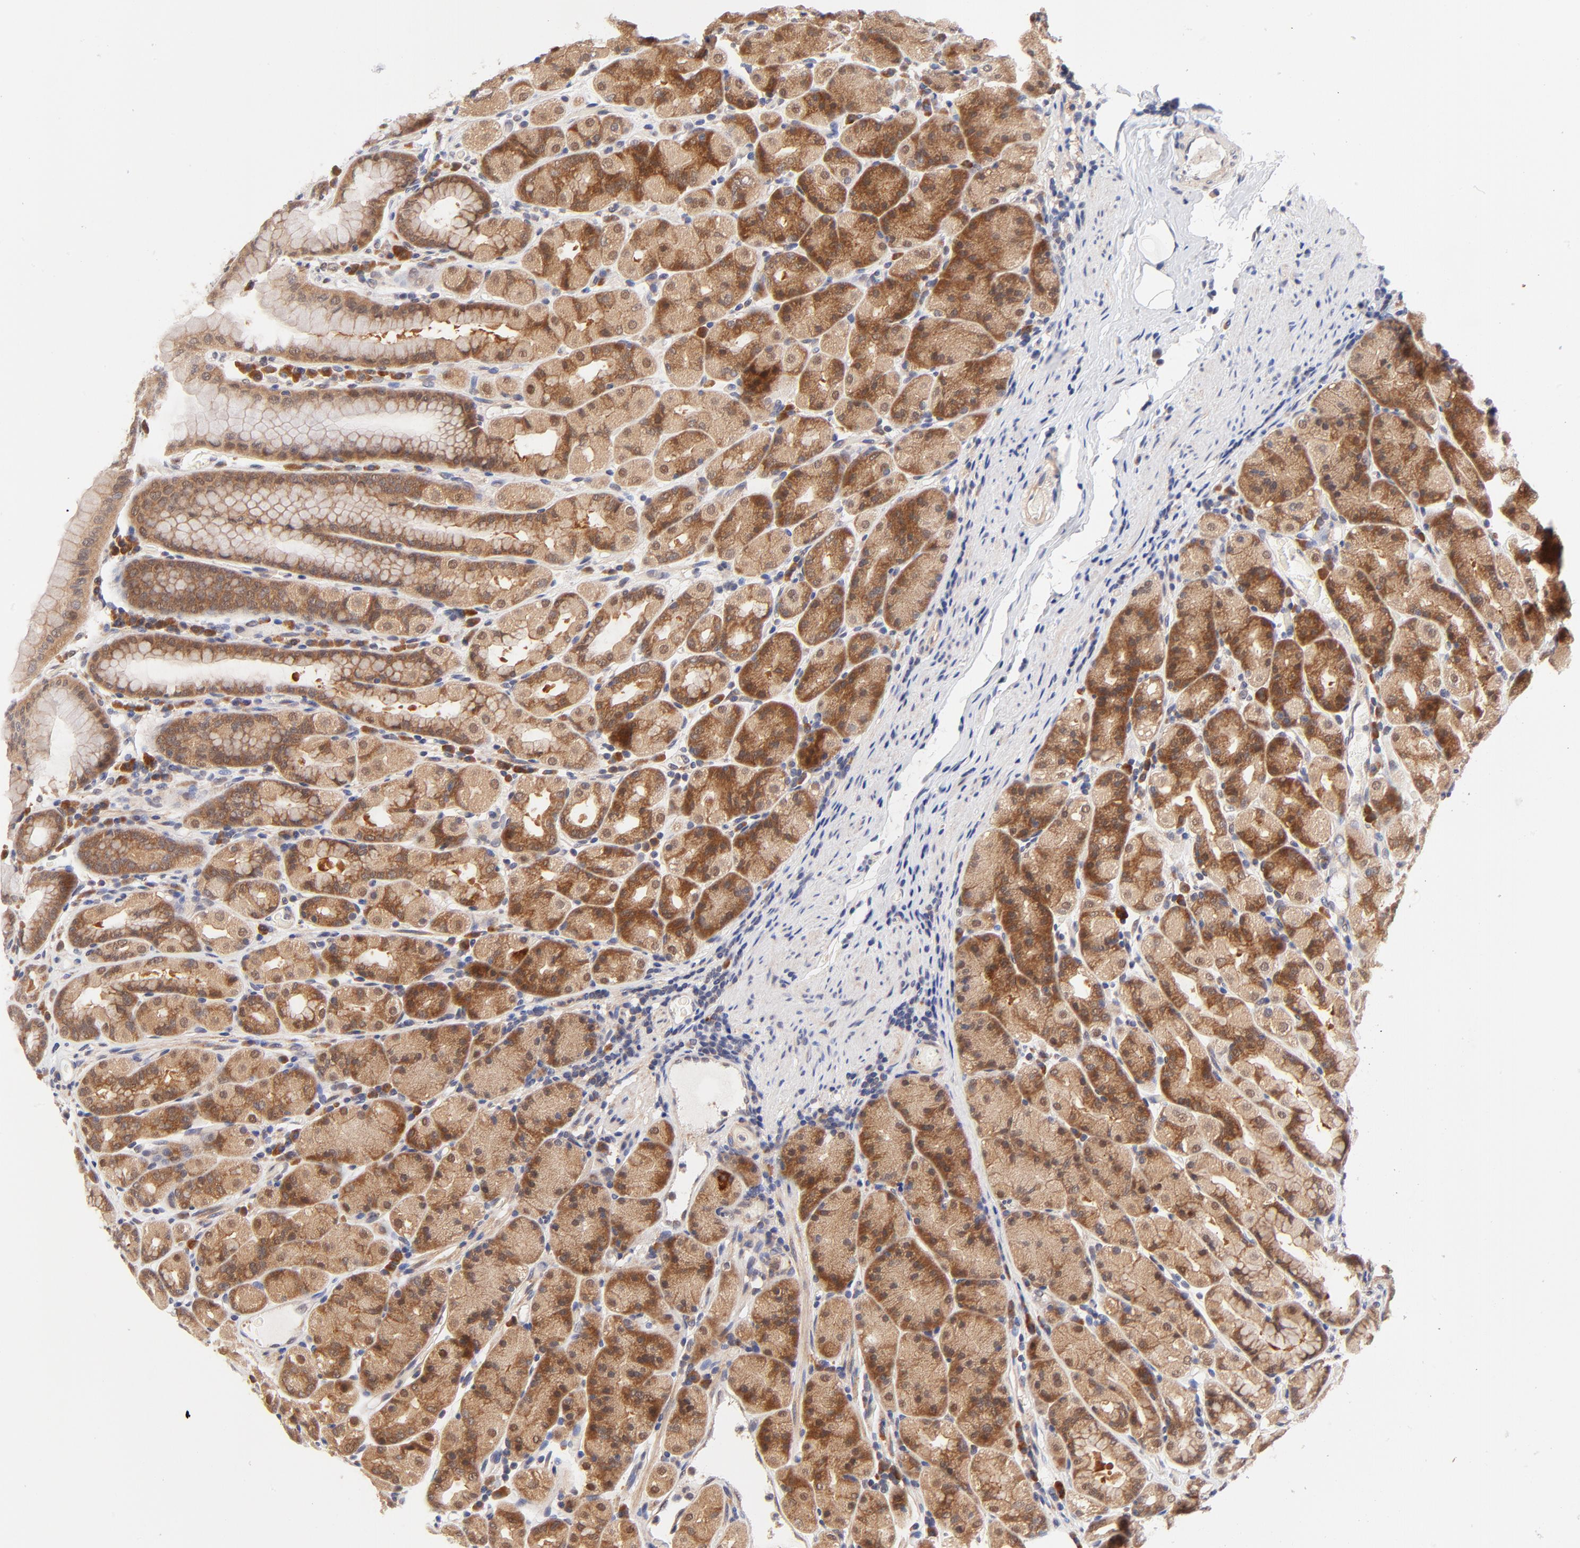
{"staining": {"intensity": "moderate", "quantity": ">75%", "location": "cytoplasmic/membranous"}, "tissue": "stomach", "cell_type": "Glandular cells", "image_type": "normal", "snomed": [{"axis": "morphology", "description": "Normal tissue, NOS"}, {"axis": "topography", "description": "Stomach, upper"}], "caption": "Approximately >75% of glandular cells in normal stomach demonstrate moderate cytoplasmic/membranous protein positivity as visualized by brown immunohistochemical staining.", "gene": "TXNL1", "patient": {"sex": "male", "age": 68}}